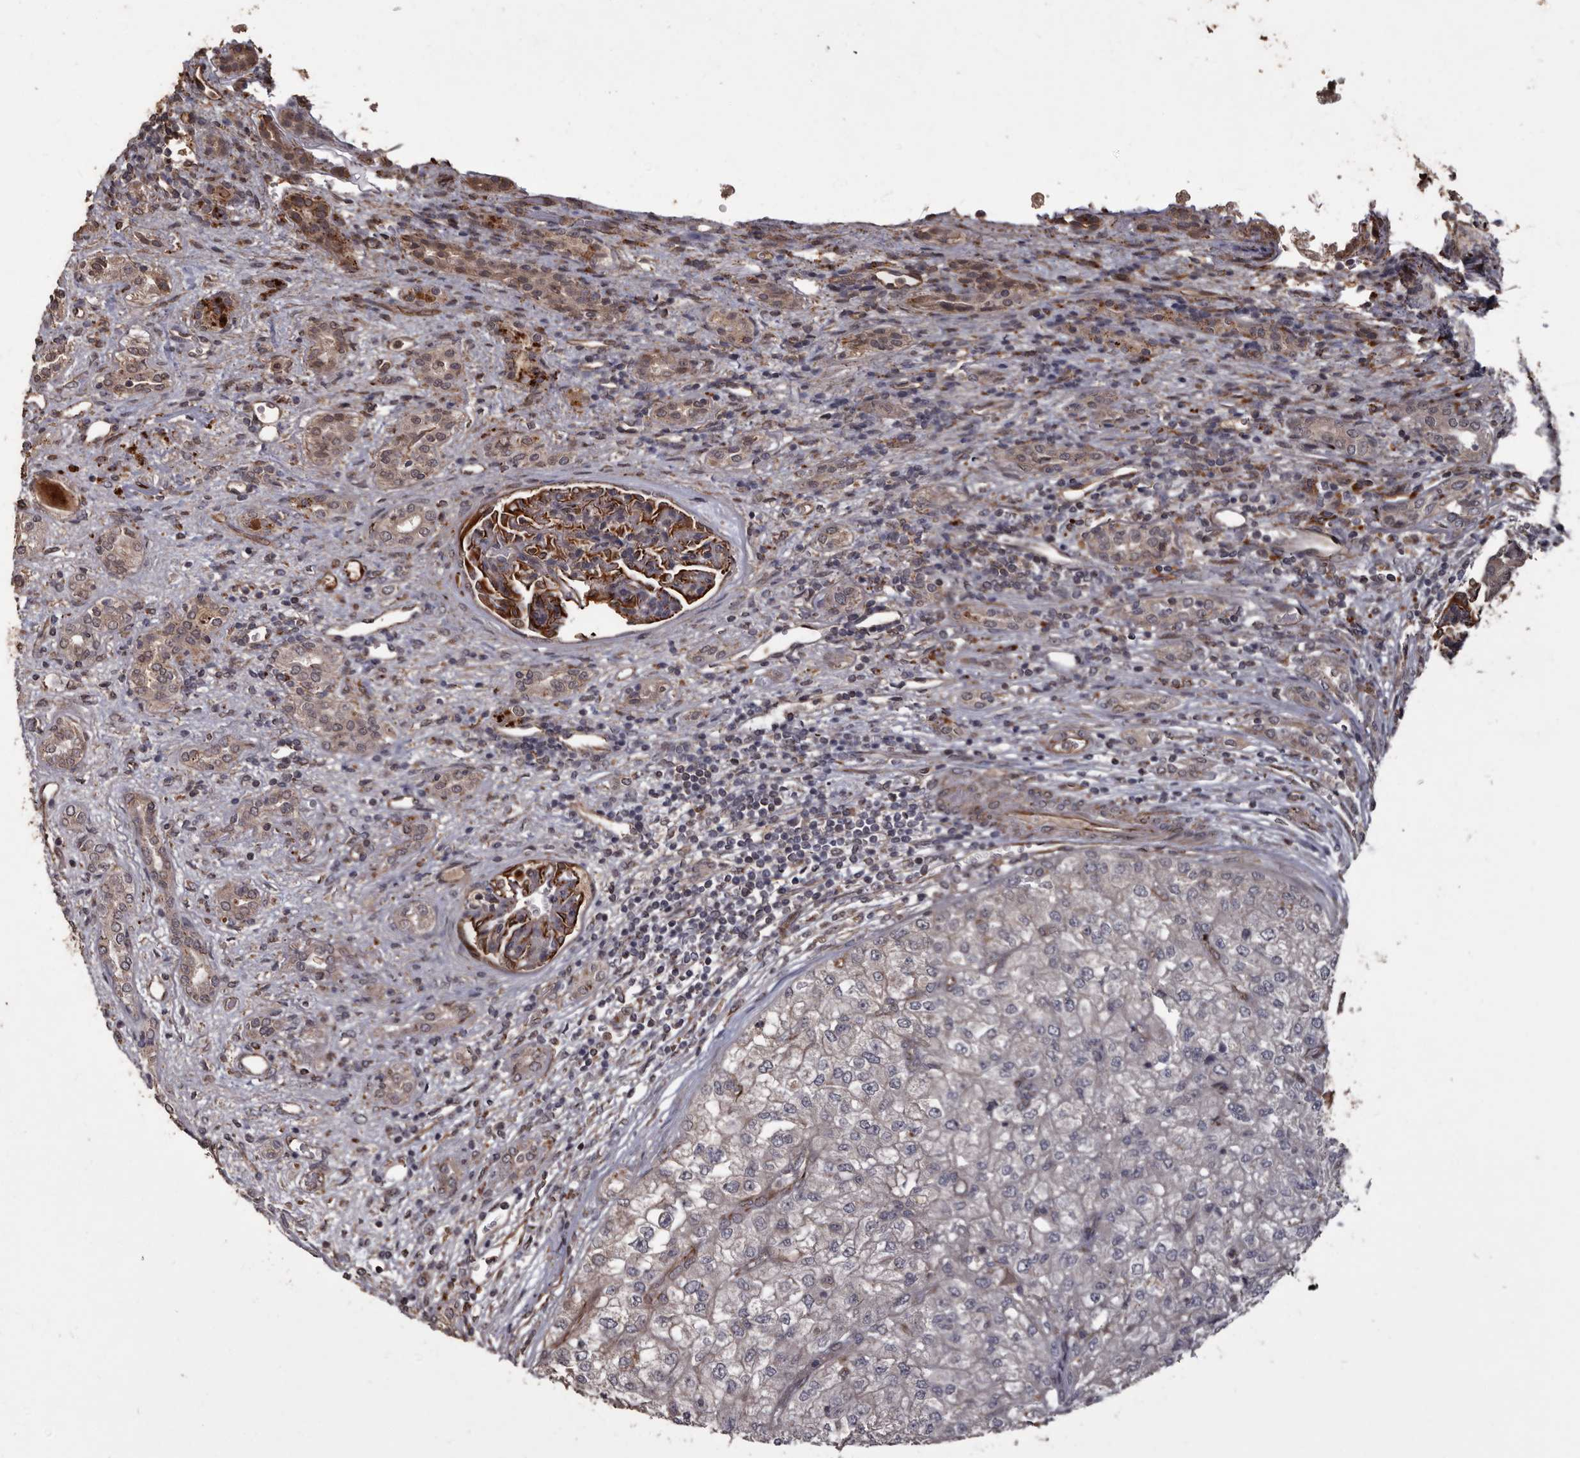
{"staining": {"intensity": "weak", "quantity": "<25%", "location": "cytoplasmic/membranous"}, "tissue": "renal cancer", "cell_type": "Tumor cells", "image_type": "cancer", "snomed": [{"axis": "morphology", "description": "Adenocarcinoma, NOS"}, {"axis": "topography", "description": "Kidney"}], "caption": "Immunohistochemistry (IHC) of human adenocarcinoma (renal) reveals no staining in tumor cells.", "gene": "BRAT1", "patient": {"sex": "female", "age": 54}}